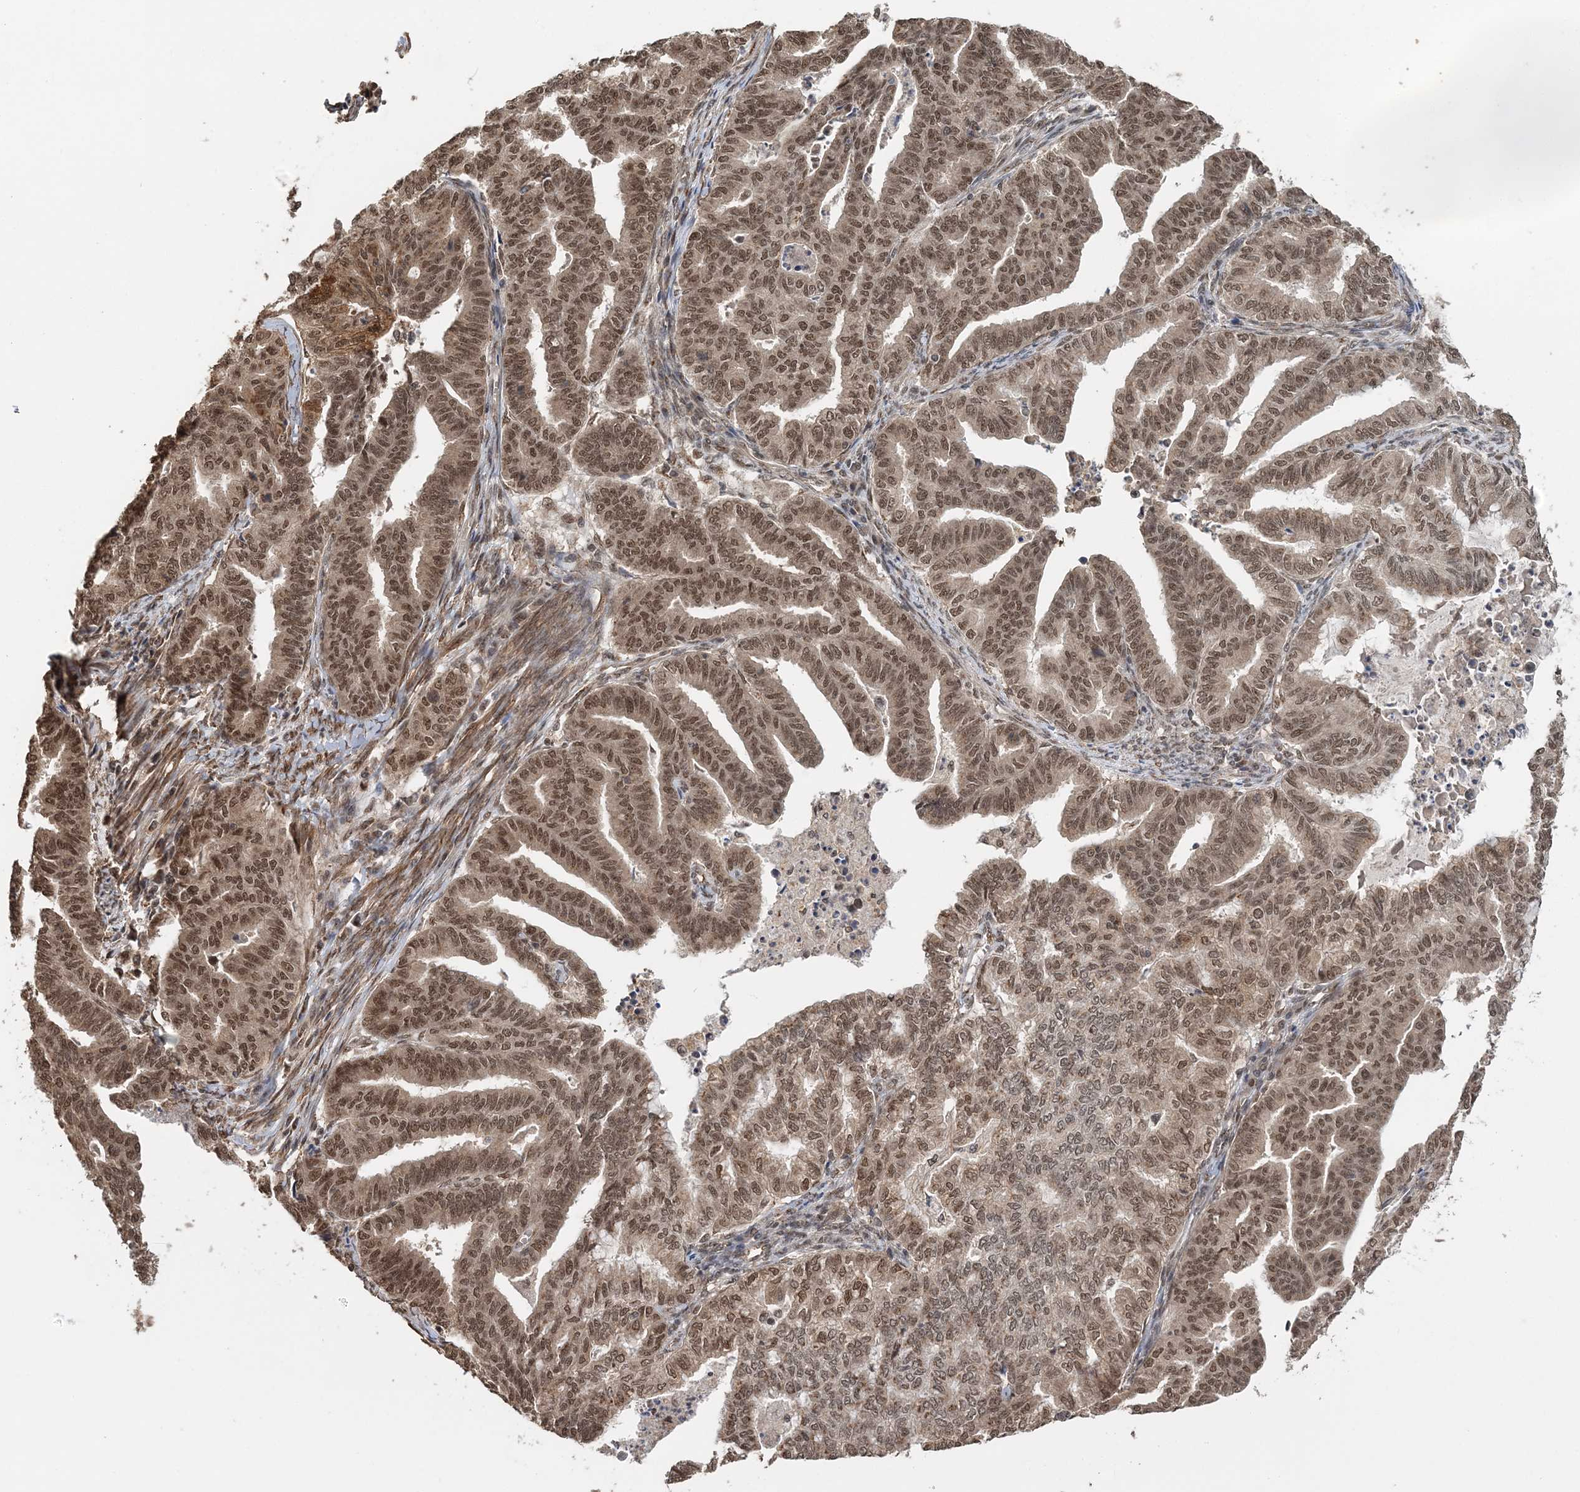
{"staining": {"intensity": "moderate", "quantity": ">75%", "location": "cytoplasmic/membranous,nuclear"}, "tissue": "endometrial cancer", "cell_type": "Tumor cells", "image_type": "cancer", "snomed": [{"axis": "morphology", "description": "Adenocarcinoma, NOS"}, {"axis": "topography", "description": "Endometrium"}], "caption": "The immunohistochemical stain labels moderate cytoplasmic/membranous and nuclear staining in tumor cells of endometrial adenocarcinoma tissue. Using DAB (3,3'-diaminobenzidine) (brown) and hematoxylin (blue) stains, captured at high magnification using brightfield microscopy.", "gene": "TSHZ2", "patient": {"sex": "female", "age": 79}}